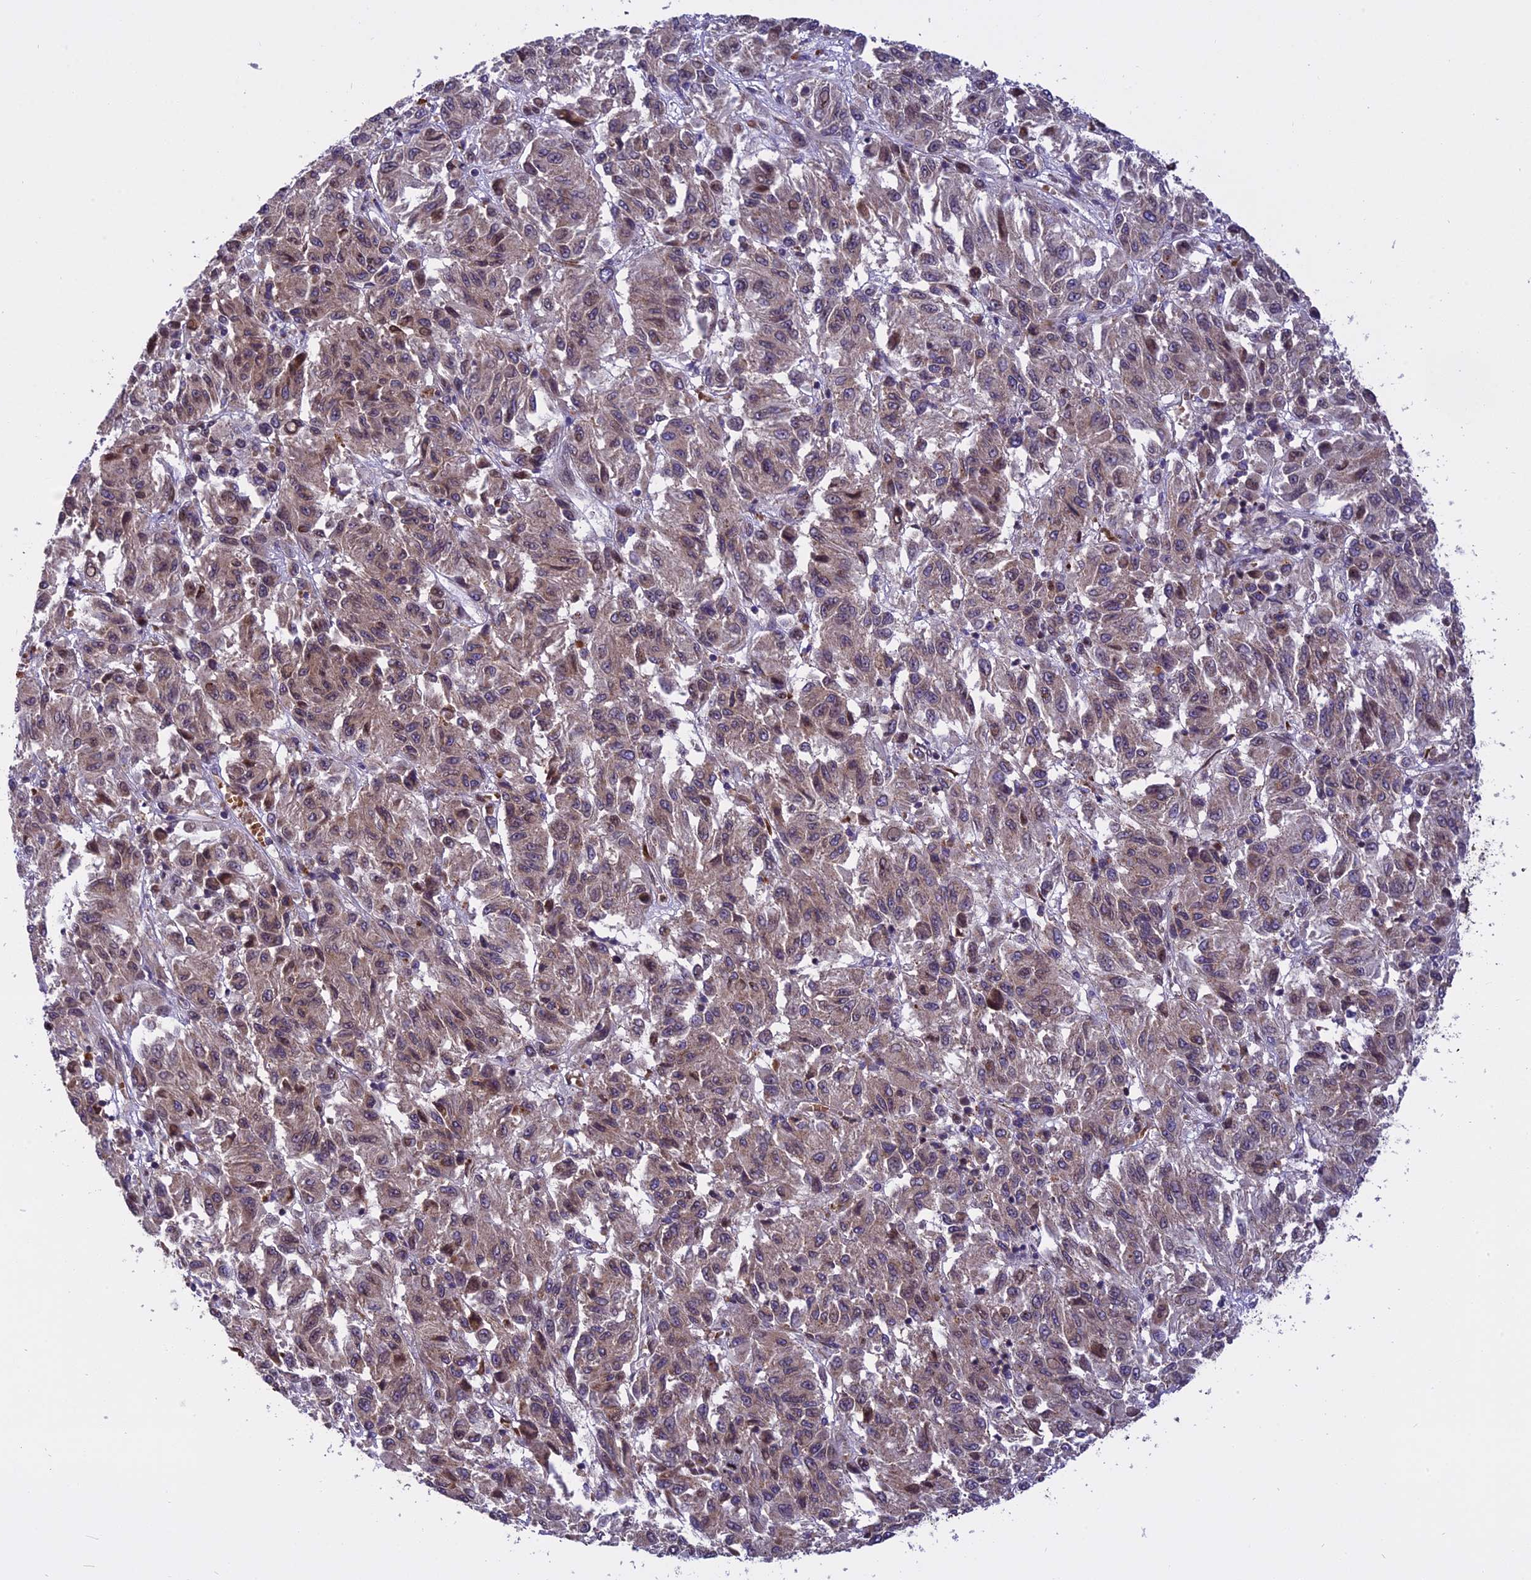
{"staining": {"intensity": "moderate", "quantity": ">75%", "location": "nuclear"}, "tissue": "melanoma", "cell_type": "Tumor cells", "image_type": "cancer", "snomed": [{"axis": "morphology", "description": "Malignant melanoma, Metastatic site"}, {"axis": "topography", "description": "Lung"}], "caption": "Protein expression analysis of human malignant melanoma (metastatic site) reveals moderate nuclear staining in approximately >75% of tumor cells. The protein of interest is shown in brown color, while the nuclei are stained blue.", "gene": "CHMP2A", "patient": {"sex": "male", "age": 64}}